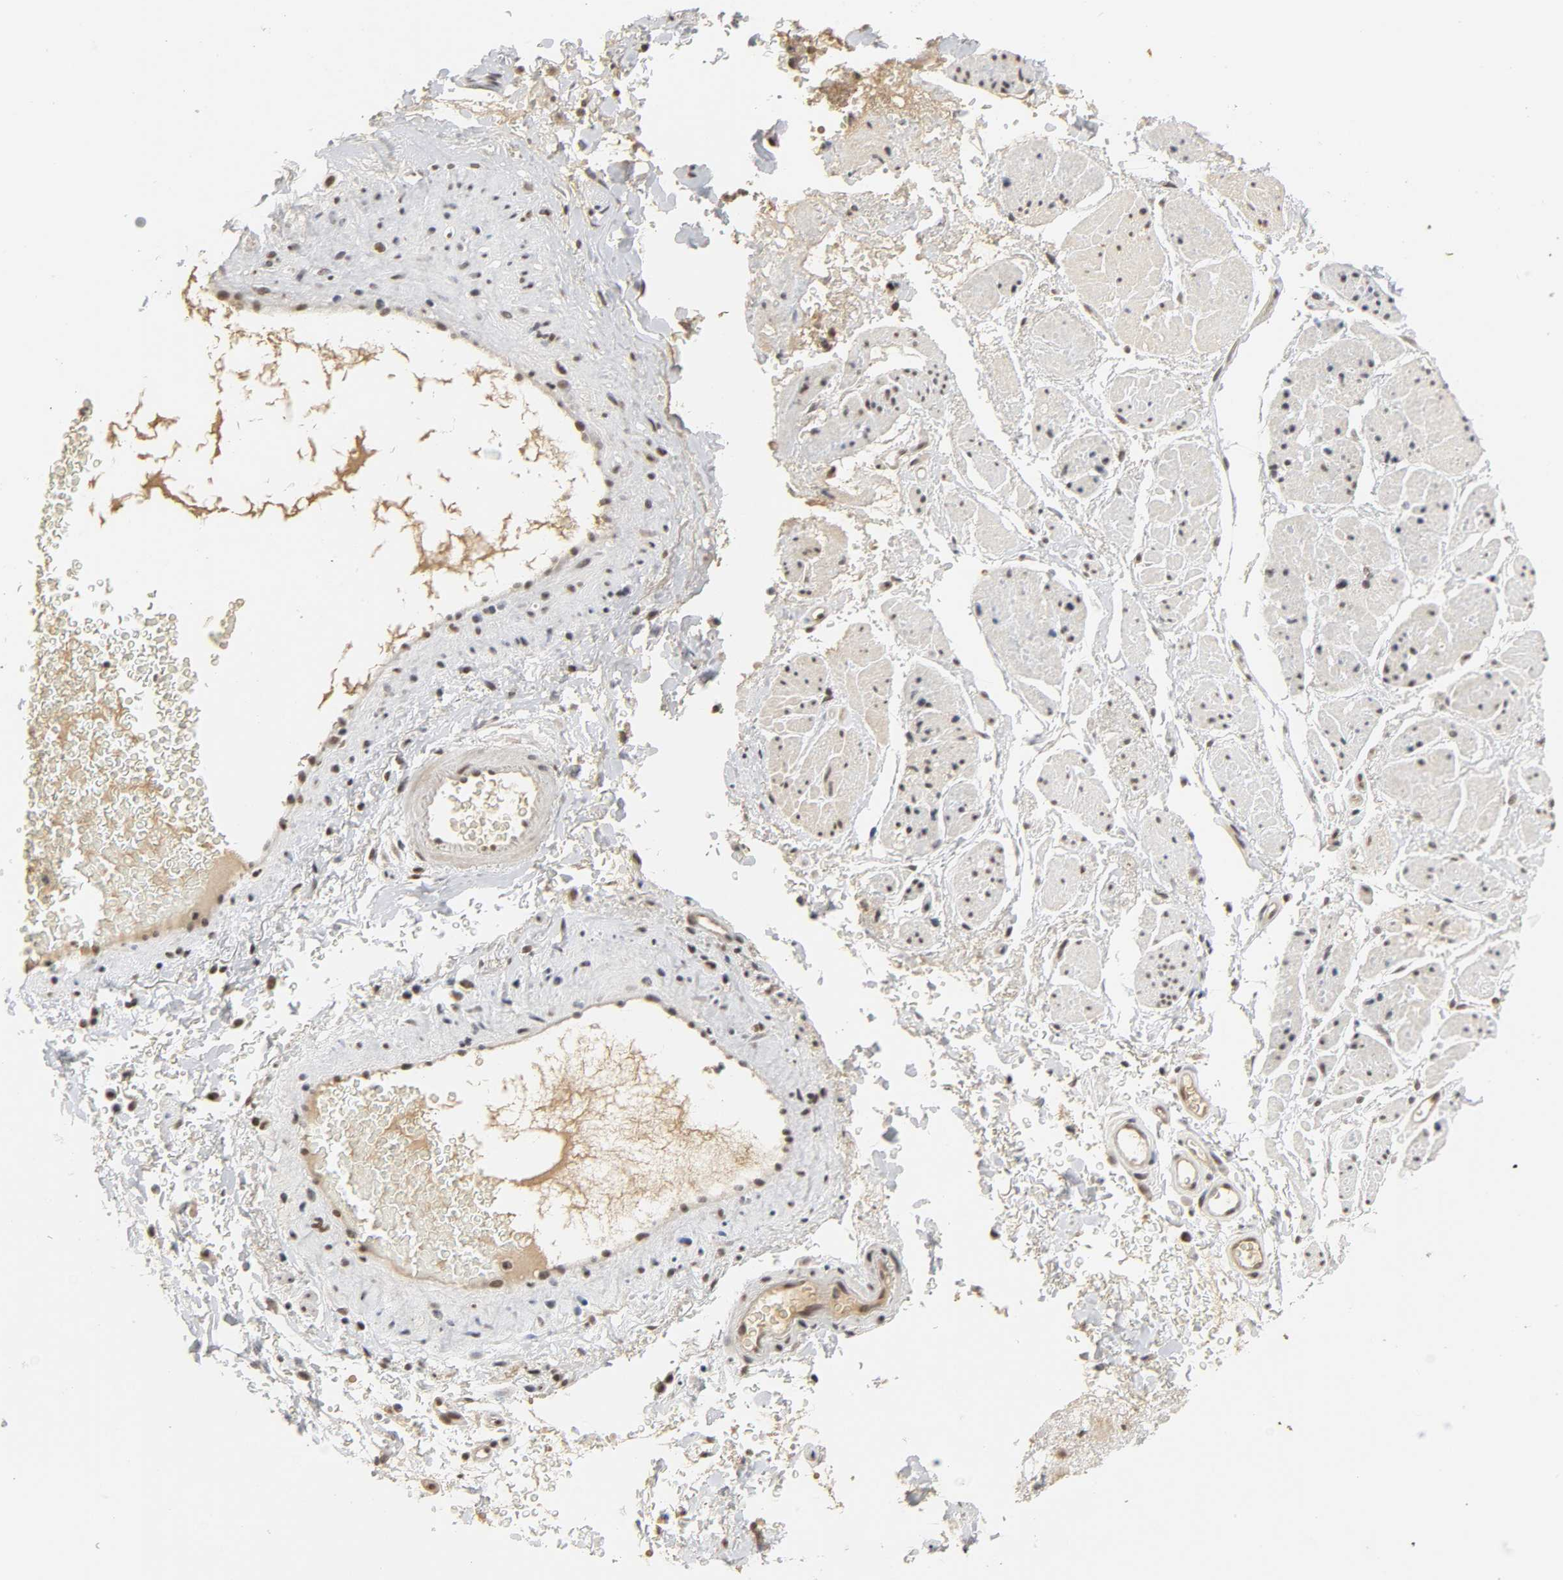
{"staining": {"intensity": "moderate", "quantity": ">75%", "location": "nuclear"}, "tissue": "adipose tissue", "cell_type": "Adipocytes", "image_type": "normal", "snomed": [{"axis": "morphology", "description": "Normal tissue, NOS"}, {"axis": "topography", "description": "Soft tissue"}, {"axis": "topography", "description": "Peripheral nerve tissue"}], "caption": "The immunohistochemical stain shows moderate nuclear expression in adipocytes of unremarkable adipose tissue.", "gene": "NCOA6", "patient": {"sex": "female", "age": 71}}